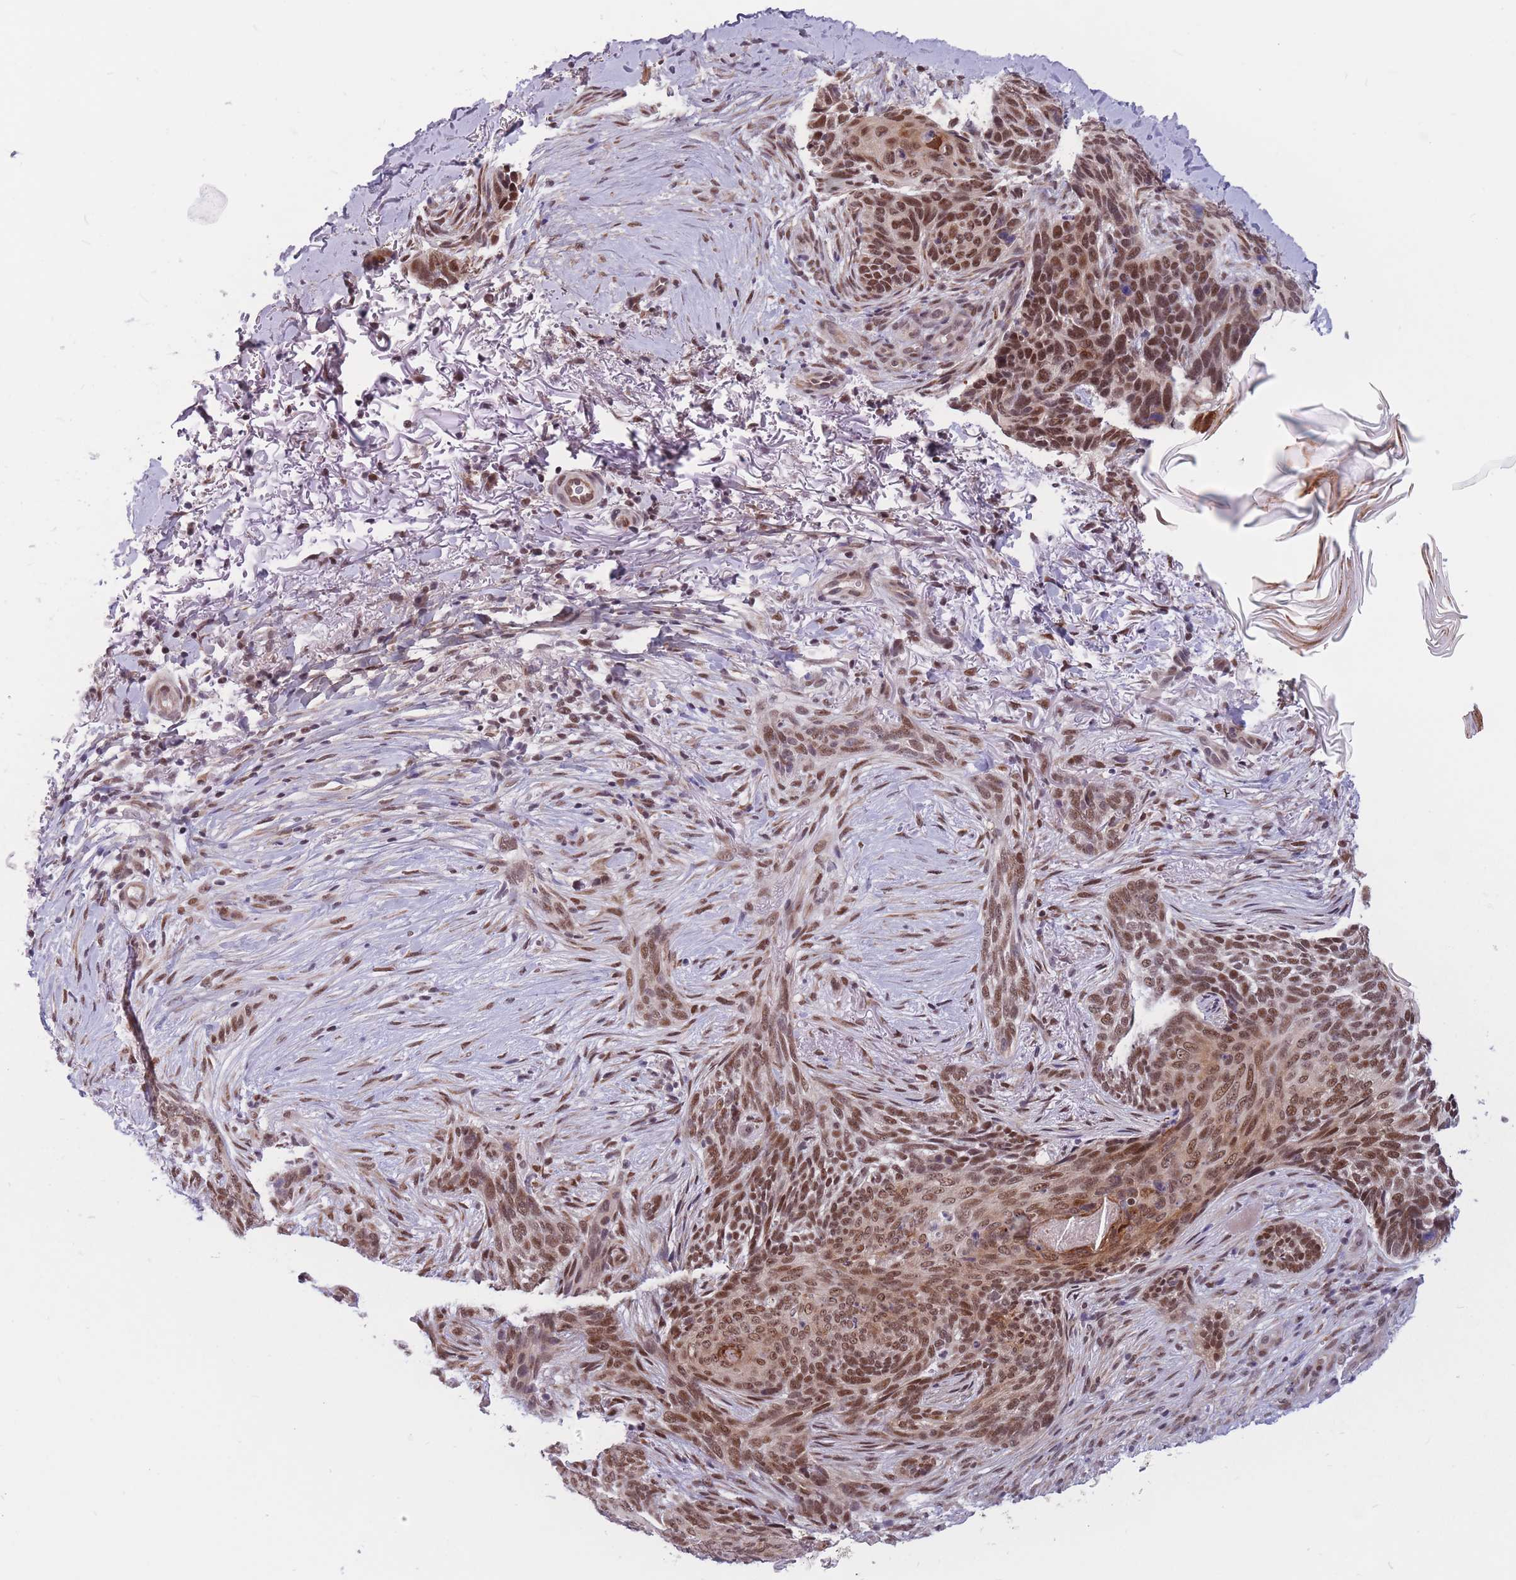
{"staining": {"intensity": "moderate", "quantity": ">75%", "location": "nuclear"}, "tissue": "skin cancer", "cell_type": "Tumor cells", "image_type": "cancer", "snomed": [{"axis": "morphology", "description": "Normal tissue, NOS"}, {"axis": "morphology", "description": "Basal cell carcinoma"}, {"axis": "topography", "description": "Skin"}], "caption": "Protein staining shows moderate nuclear expression in about >75% of tumor cells in skin cancer. (IHC, brightfield microscopy, high magnification).", "gene": "BCL9L", "patient": {"sex": "female", "age": 67}}